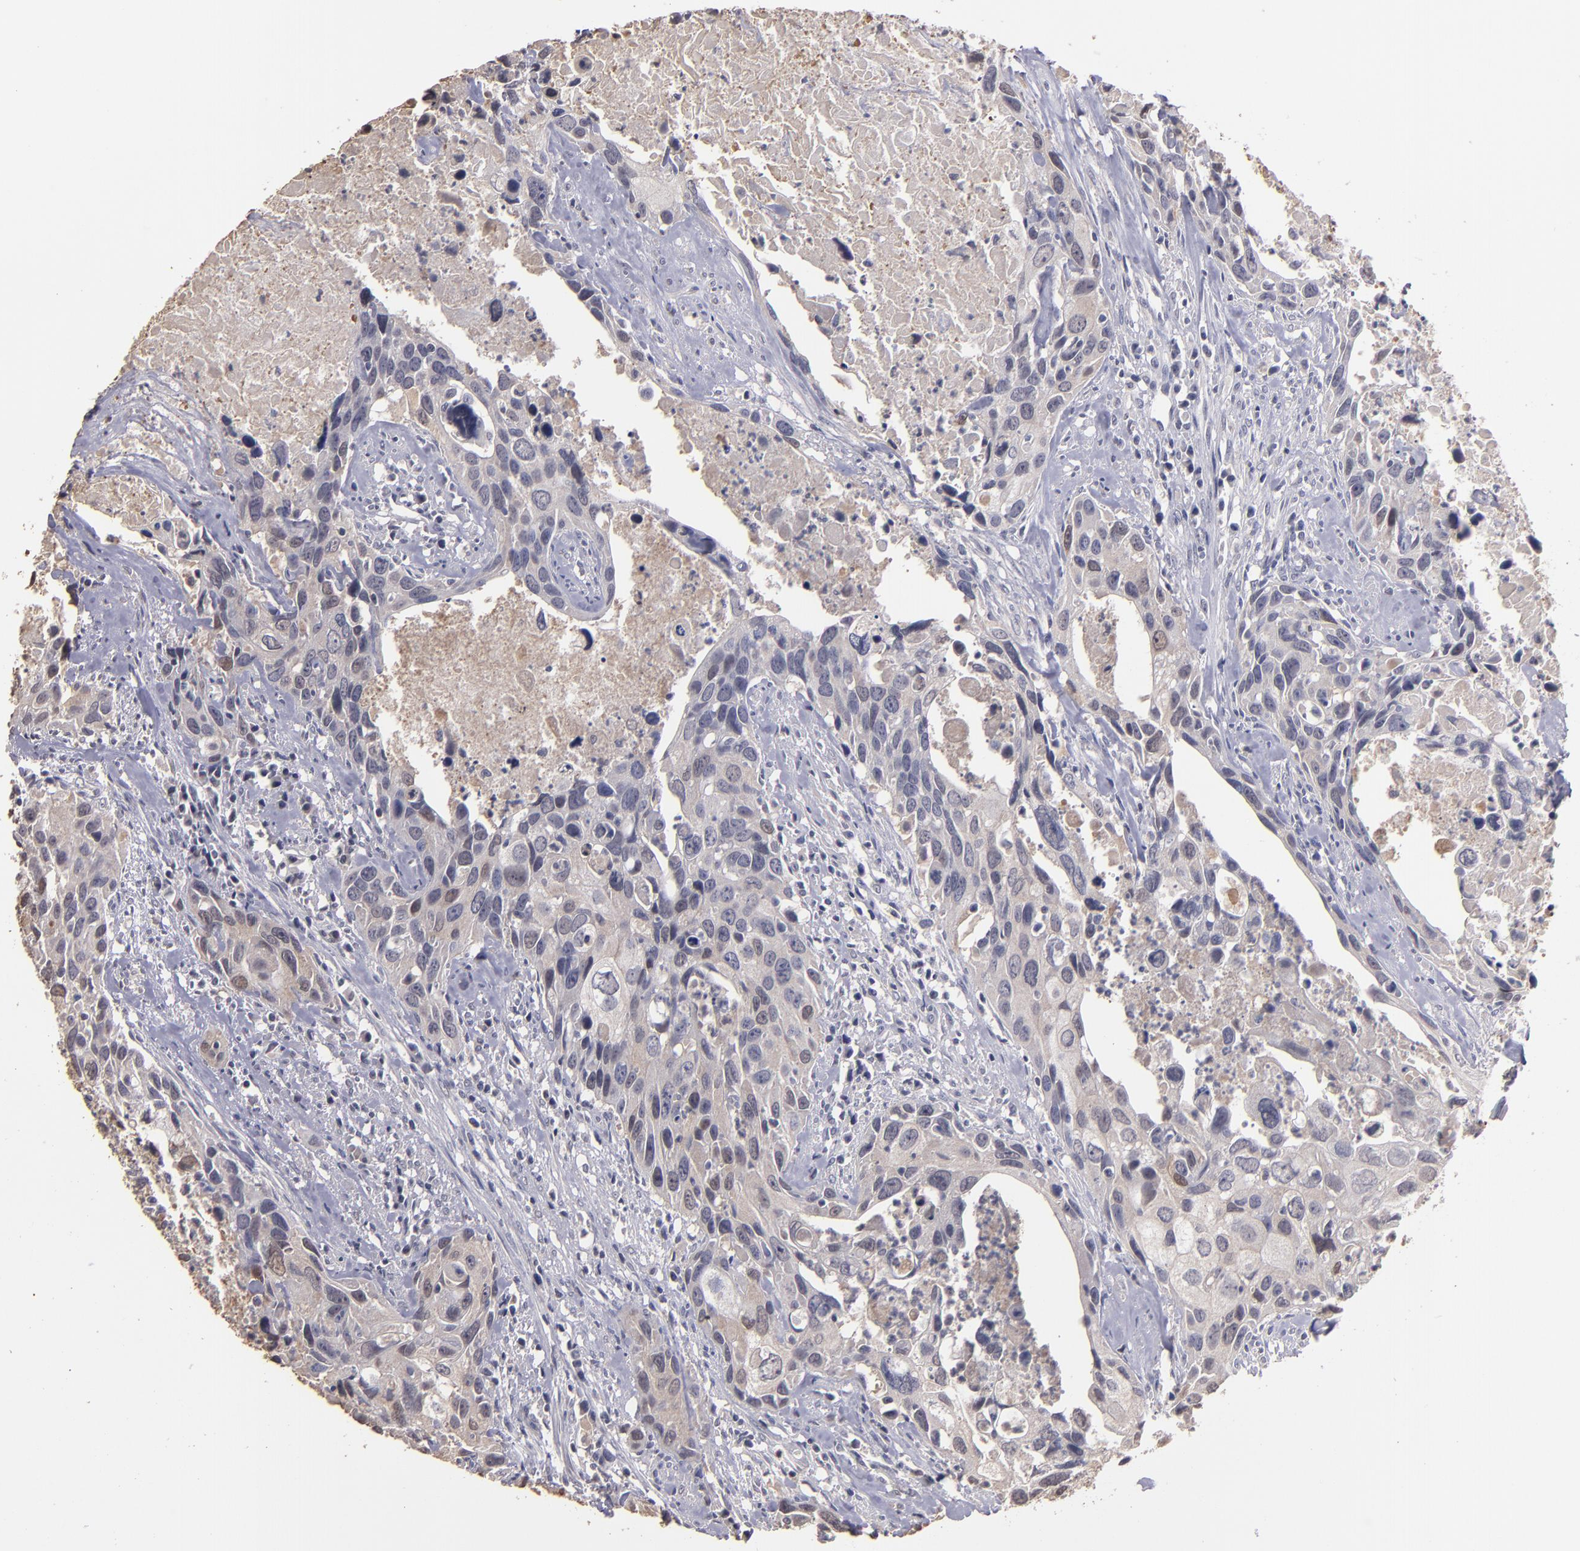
{"staining": {"intensity": "weak", "quantity": "<25%", "location": "cytoplasmic/membranous,nuclear"}, "tissue": "urothelial cancer", "cell_type": "Tumor cells", "image_type": "cancer", "snomed": [{"axis": "morphology", "description": "Urothelial carcinoma, High grade"}, {"axis": "topography", "description": "Urinary bladder"}], "caption": "Immunohistochemistry (IHC) histopathology image of neoplastic tissue: urothelial cancer stained with DAB (3,3'-diaminobenzidine) exhibits no significant protein expression in tumor cells.", "gene": "S100A1", "patient": {"sex": "male", "age": 71}}